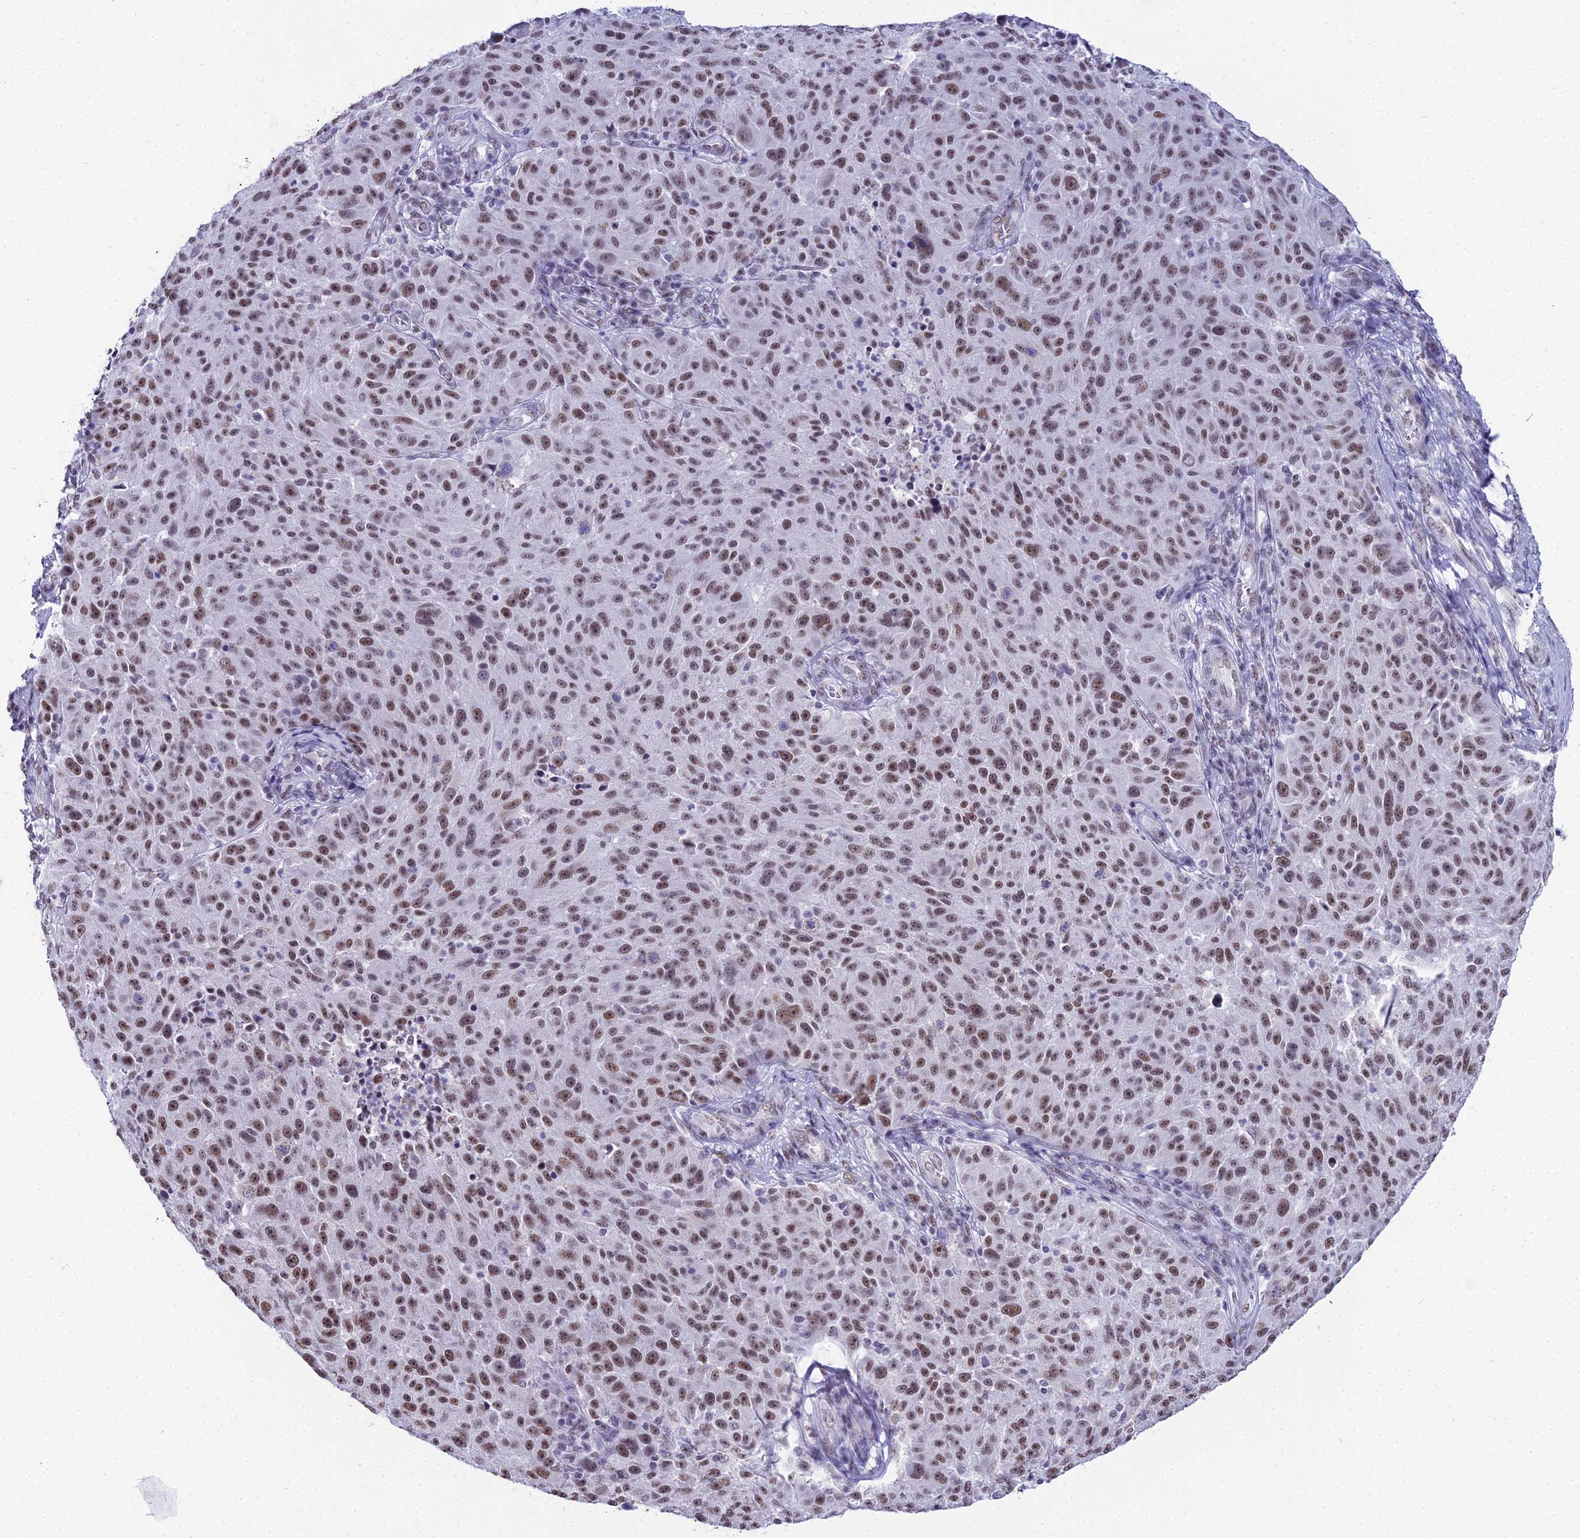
{"staining": {"intensity": "moderate", "quantity": ">75%", "location": "nuclear"}, "tissue": "melanoma", "cell_type": "Tumor cells", "image_type": "cancer", "snomed": [{"axis": "morphology", "description": "Malignant melanoma, NOS"}, {"axis": "topography", "description": "Skin"}], "caption": "Protein analysis of malignant melanoma tissue shows moderate nuclear positivity in about >75% of tumor cells. (DAB (3,3'-diaminobenzidine) = brown stain, brightfield microscopy at high magnification).", "gene": "RBM12", "patient": {"sex": "male", "age": 53}}